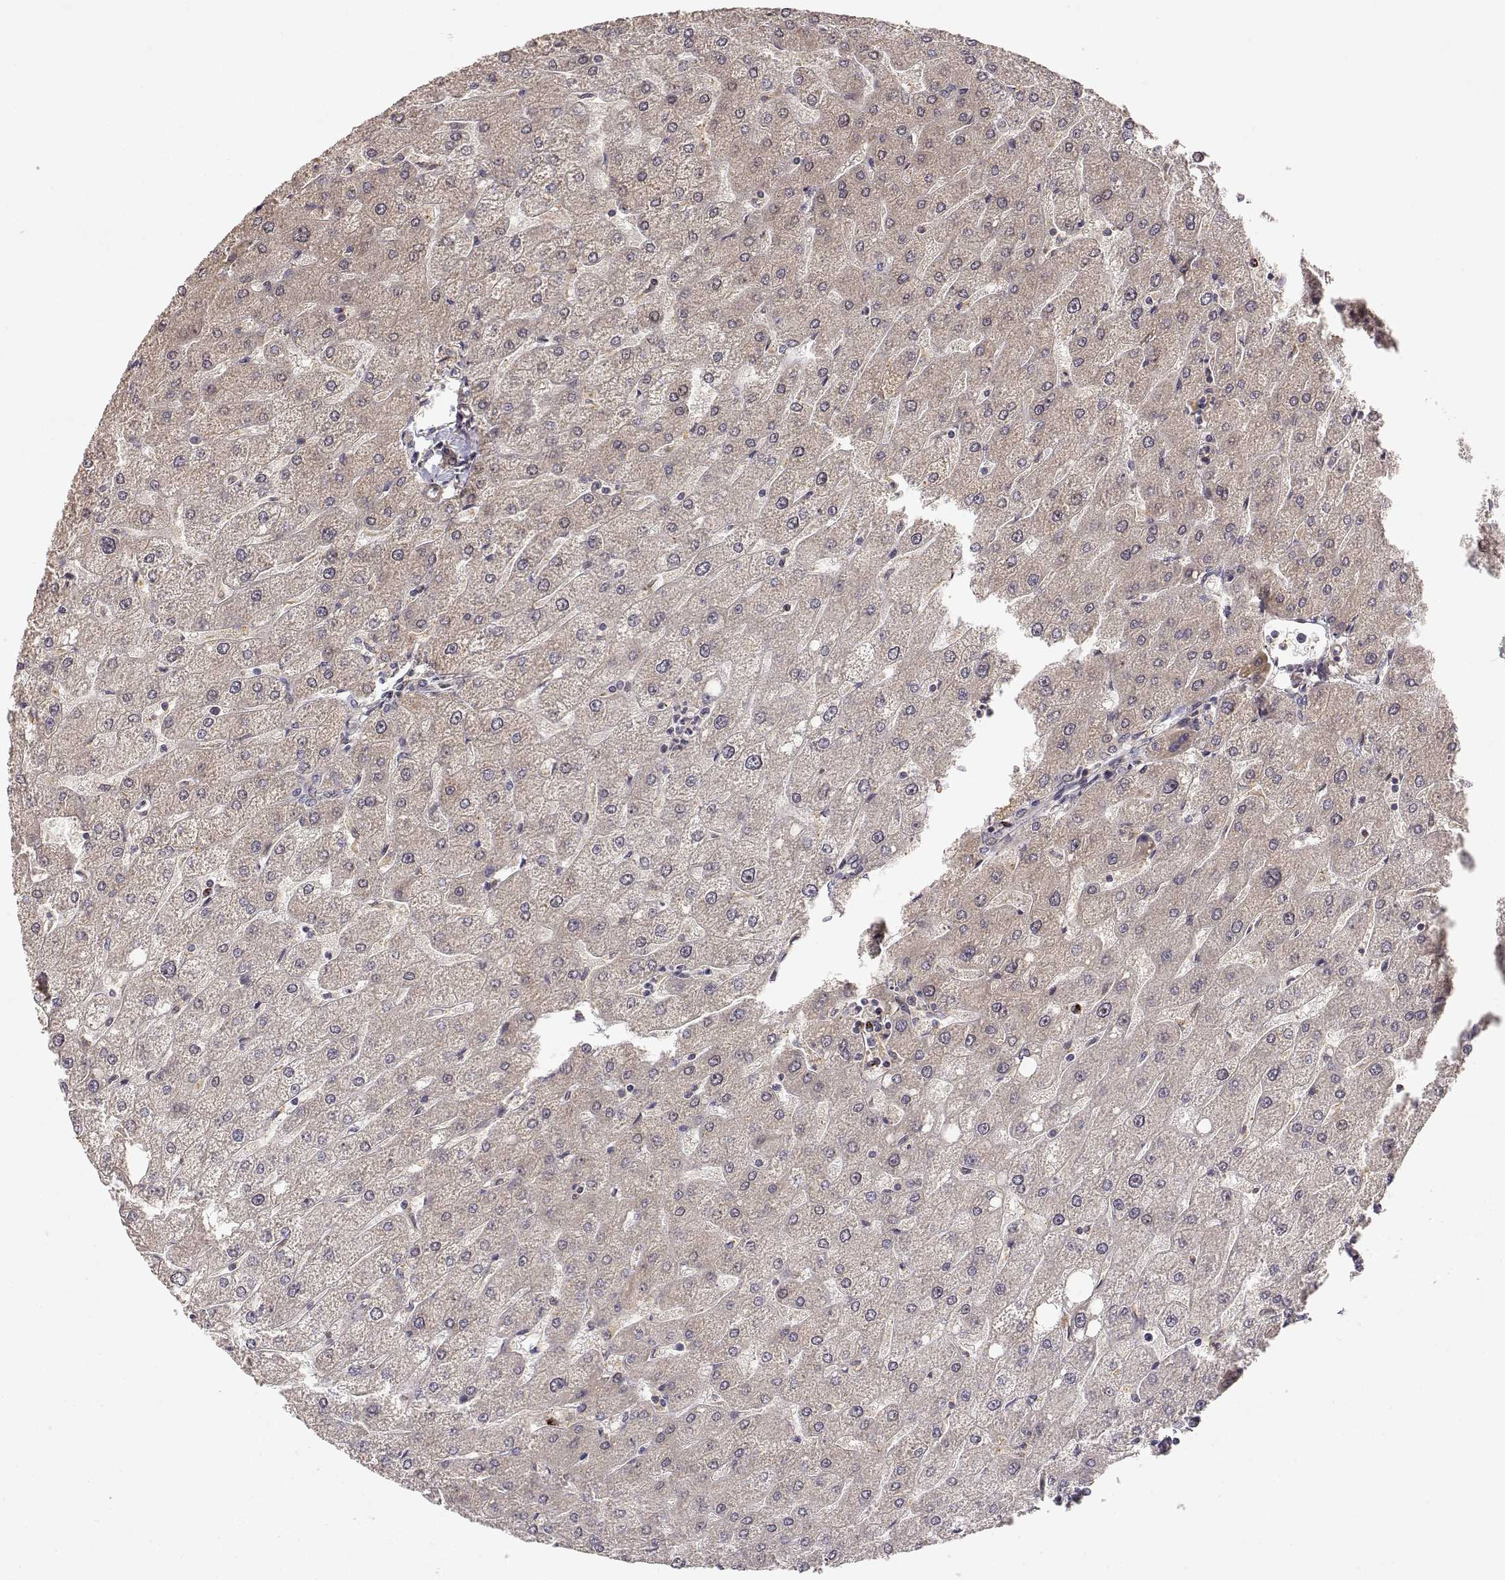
{"staining": {"intensity": "negative", "quantity": "none", "location": "none"}, "tissue": "liver", "cell_type": "Cholangiocytes", "image_type": "normal", "snomed": [{"axis": "morphology", "description": "Normal tissue, NOS"}, {"axis": "topography", "description": "Liver"}], "caption": "Immunohistochemical staining of normal liver reveals no significant positivity in cholangiocytes.", "gene": "PICK1", "patient": {"sex": "male", "age": 67}}